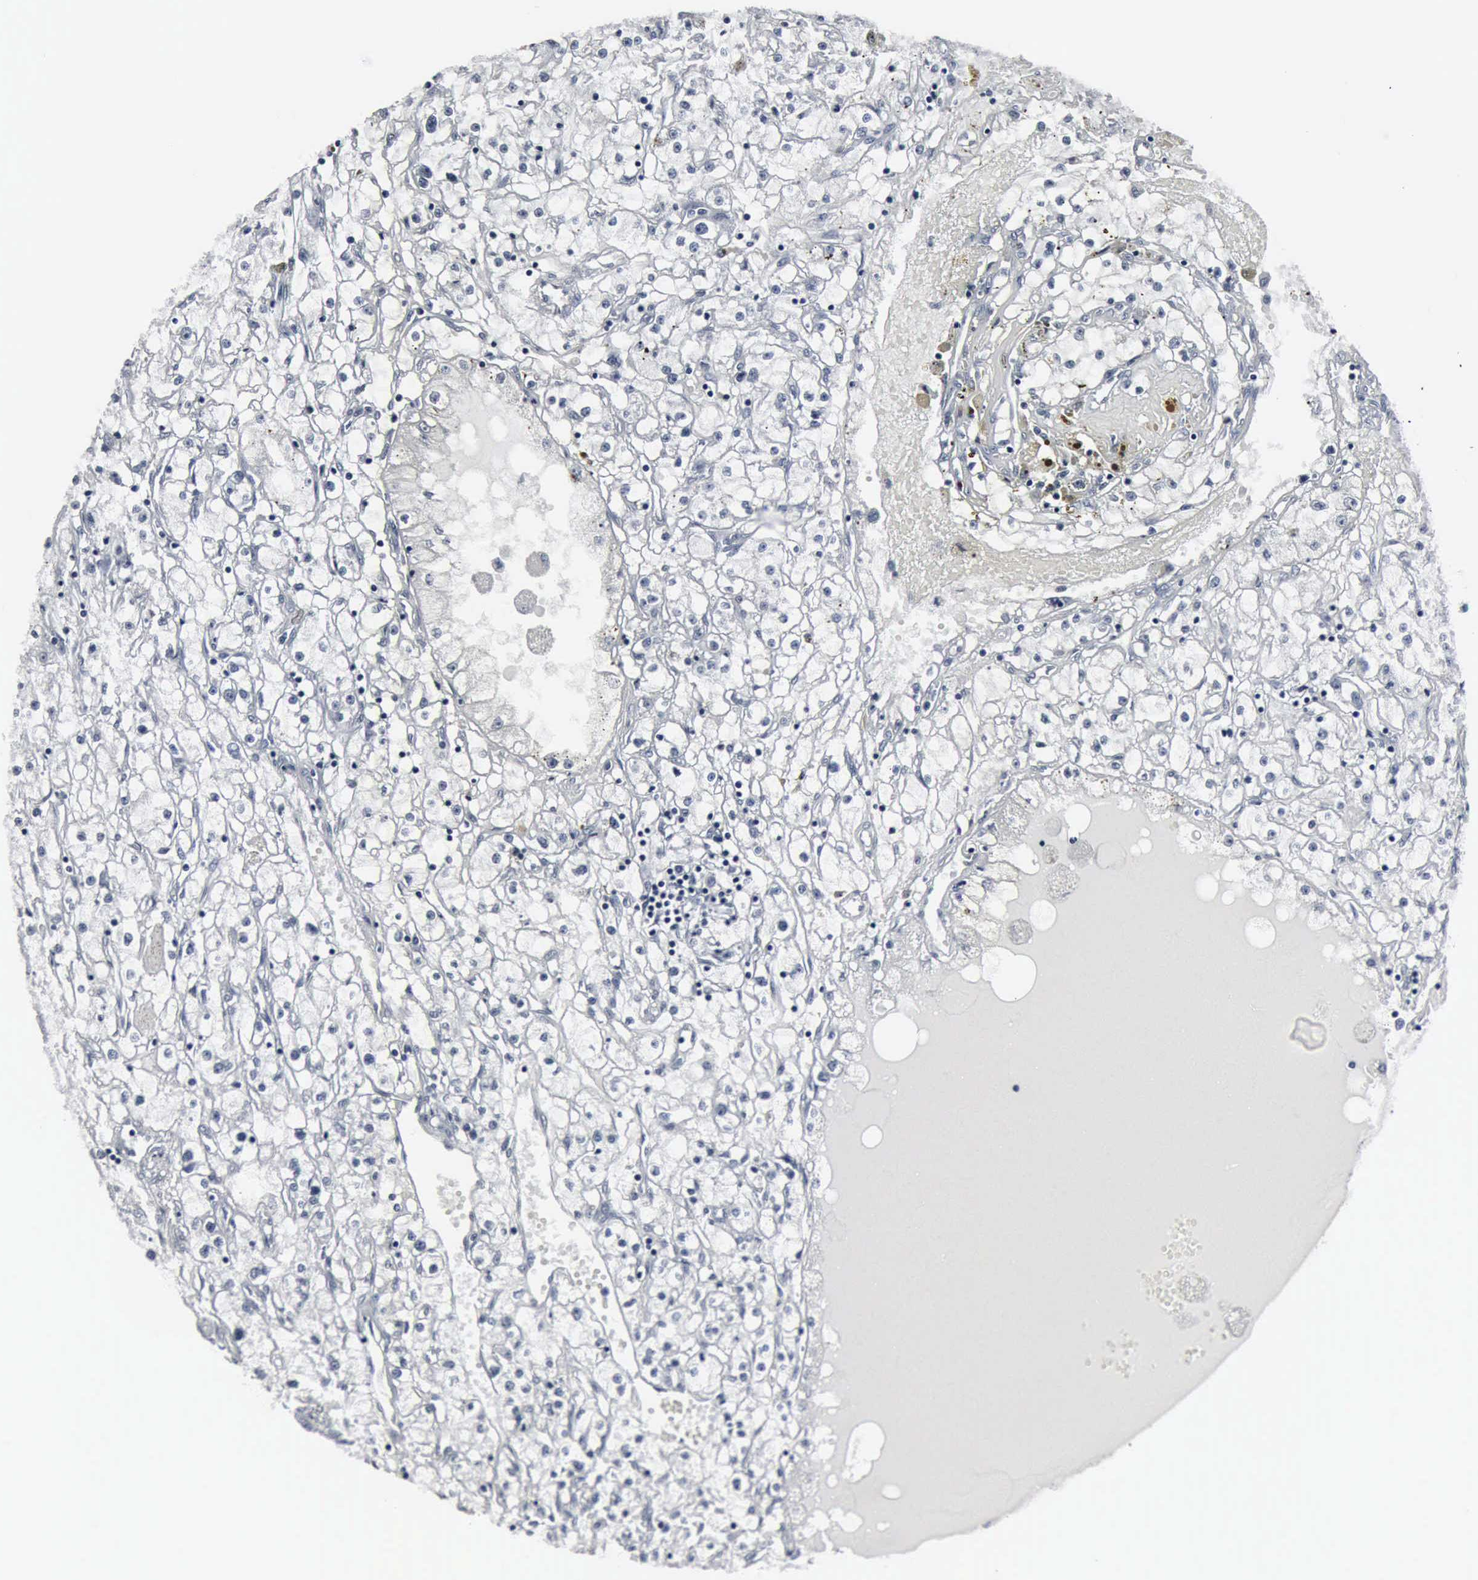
{"staining": {"intensity": "negative", "quantity": "none", "location": "none"}, "tissue": "renal cancer", "cell_type": "Tumor cells", "image_type": "cancer", "snomed": [{"axis": "morphology", "description": "Adenocarcinoma, NOS"}, {"axis": "topography", "description": "Kidney"}], "caption": "This is an IHC micrograph of human renal cancer (adenocarcinoma). There is no positivity in tumor cells.", "gene": "SNAP25", "patient": {"sex": "male", "age": 56}}